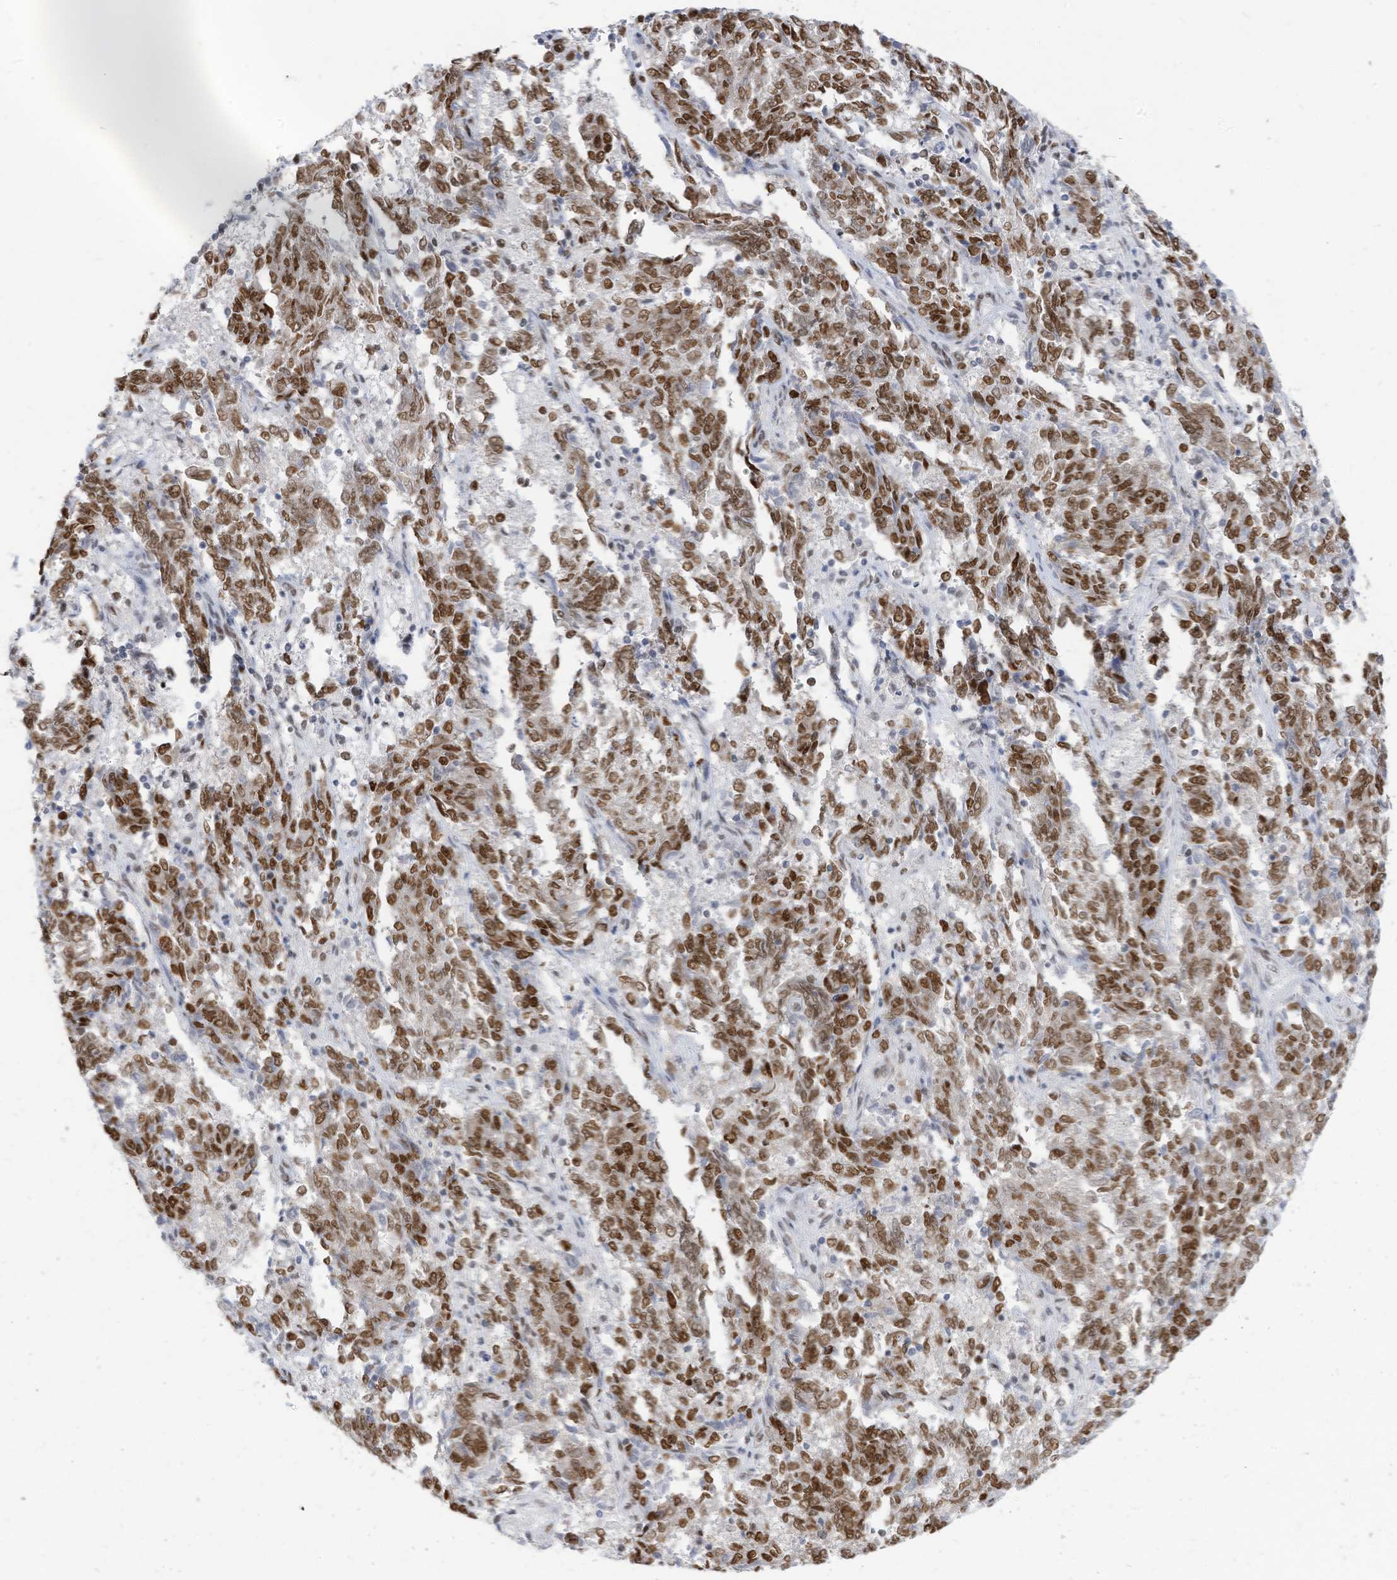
{"staining": {"intensity": "moderate", "quantity": ">75%", "location": "nuclear"}, "tissue": "endometrial cancer", "cell_type": "Tumor cells", "image_type": "cancer", "snomed": [{"axis": "morphology", "description": "Adenocarcinoma, NOS"}, {"axis": "topography", "description": "Endometrium"}], "caption": "Protein expression analysis of human adenocarcinoma (endometrial) reveals moderate nuclear expression in about >75% of tumor cells.", "gene": "KHSRP", "patient": {"sex": "female", "age": 80}}